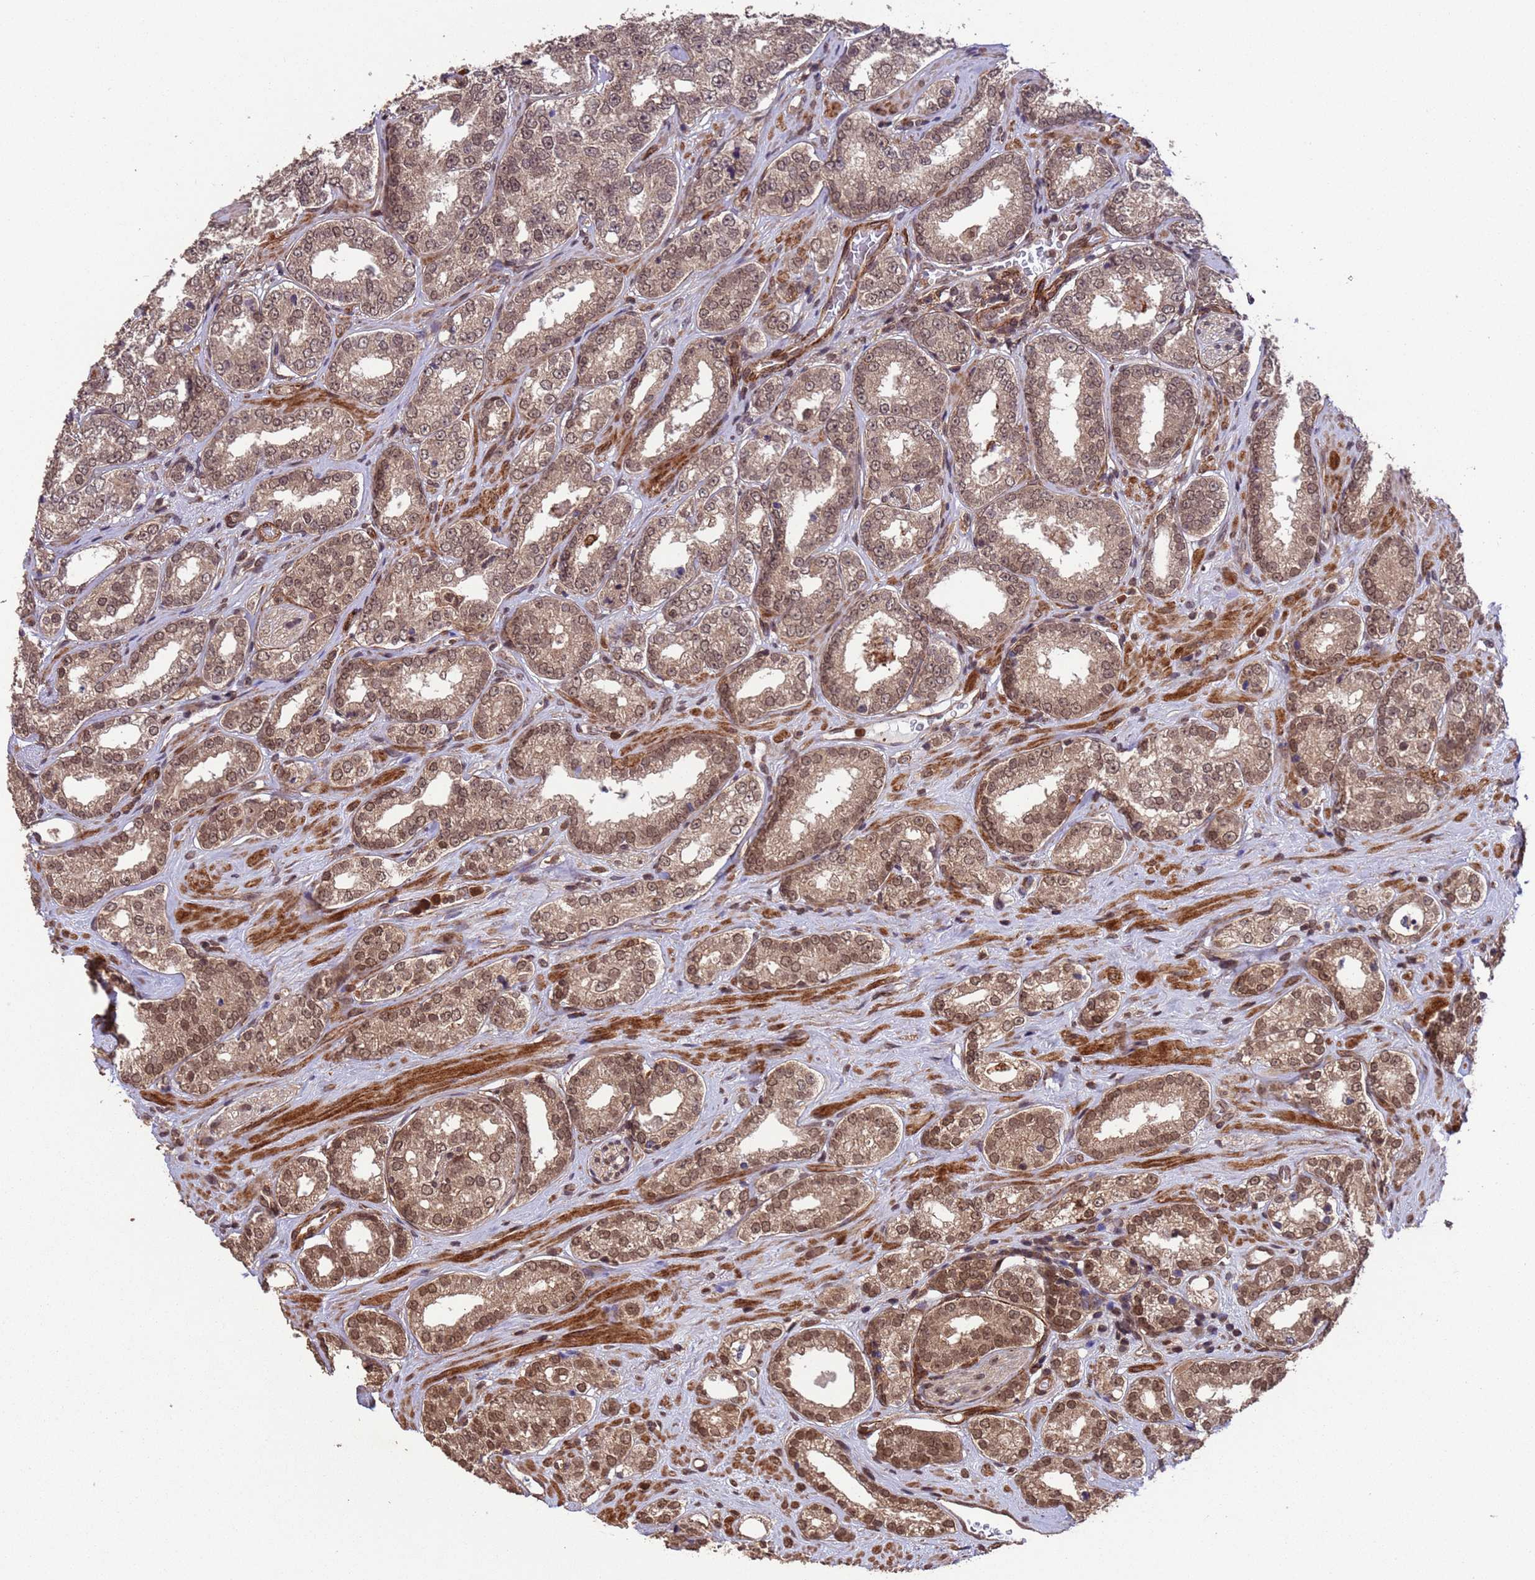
{"staining": {"intensity": "moderate", "quantity": ">75%", "location": "nuclear"}, "tissue": "prostate cancer", "cell_type": "Tumor cells", "image_type": "cancer", "snomed": [{"axis": "morphology", "description": "Normal tissue, NOS"}, {"axis": "morphology", "description": "Adenocarcinoma, High grade"}, {"axis": "topography", "description": "Prostate"}], "caption": "The image shows immunohistochemical staining of high-grade adenocarcinoma (prostate). There is moderate nuclear positivity is seen in about >75% of tumor cells.", "gene": "VSTM4", "patient": {"sex": "male", "age": 83}}